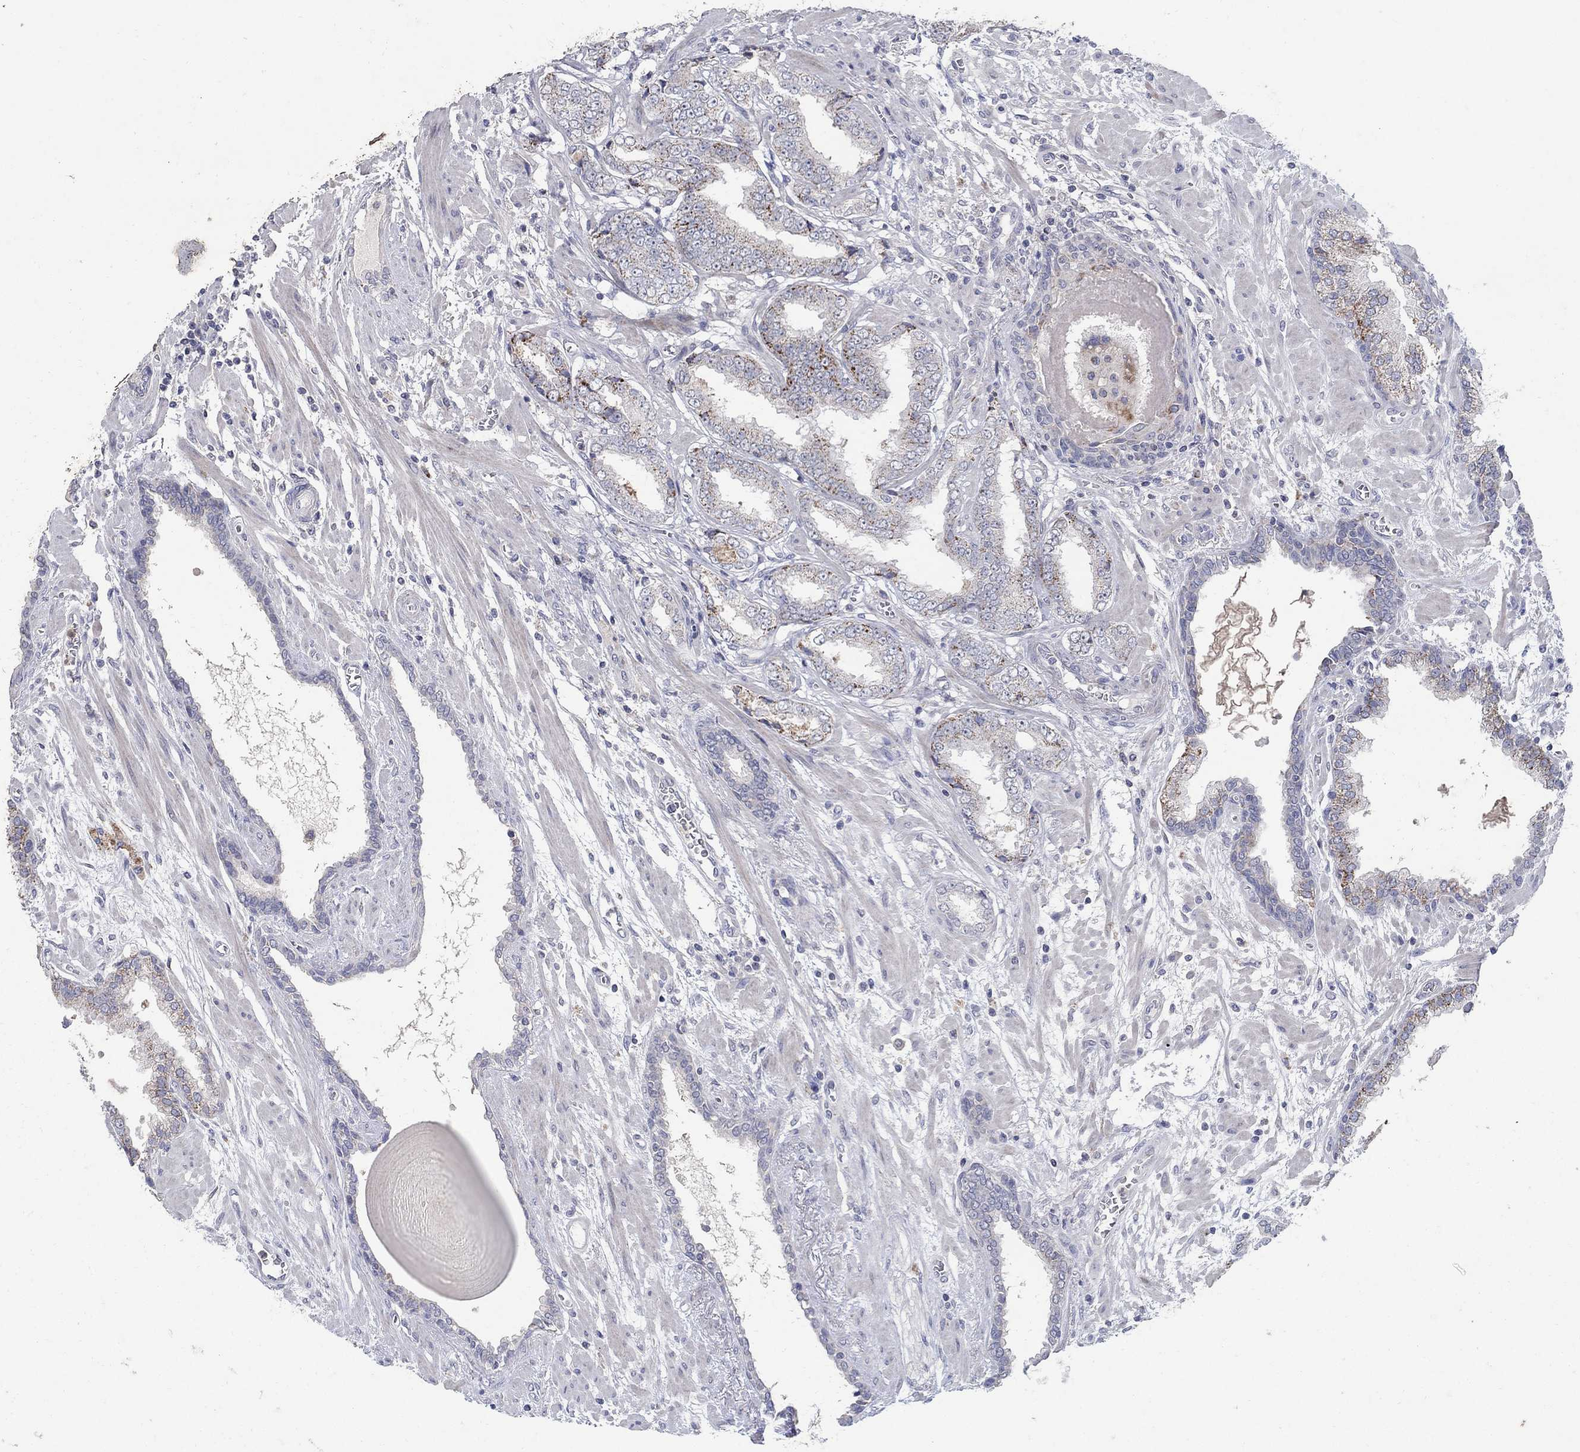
{"staining": {"intensity": "strong", "quantity": "<25%", "location": "cytoplasmic/membranous"}, "tissue": "prostate cancer", "cell_type": "Tumor cells", "image_type": "cancer", "snomed": [{"axis": "morphology", "description": "Adenocarcinoma, Low grade"}, {"axis": "topography", "description": "Prostate"}], "caption": "Prostate cancer stained with a brown dye demonstrates strong cytoplasmic/membranous positive expression in approximately <25% of tumor cells.", "gene": "HMX2", "patient": {"sex": "male", "age": 69}}